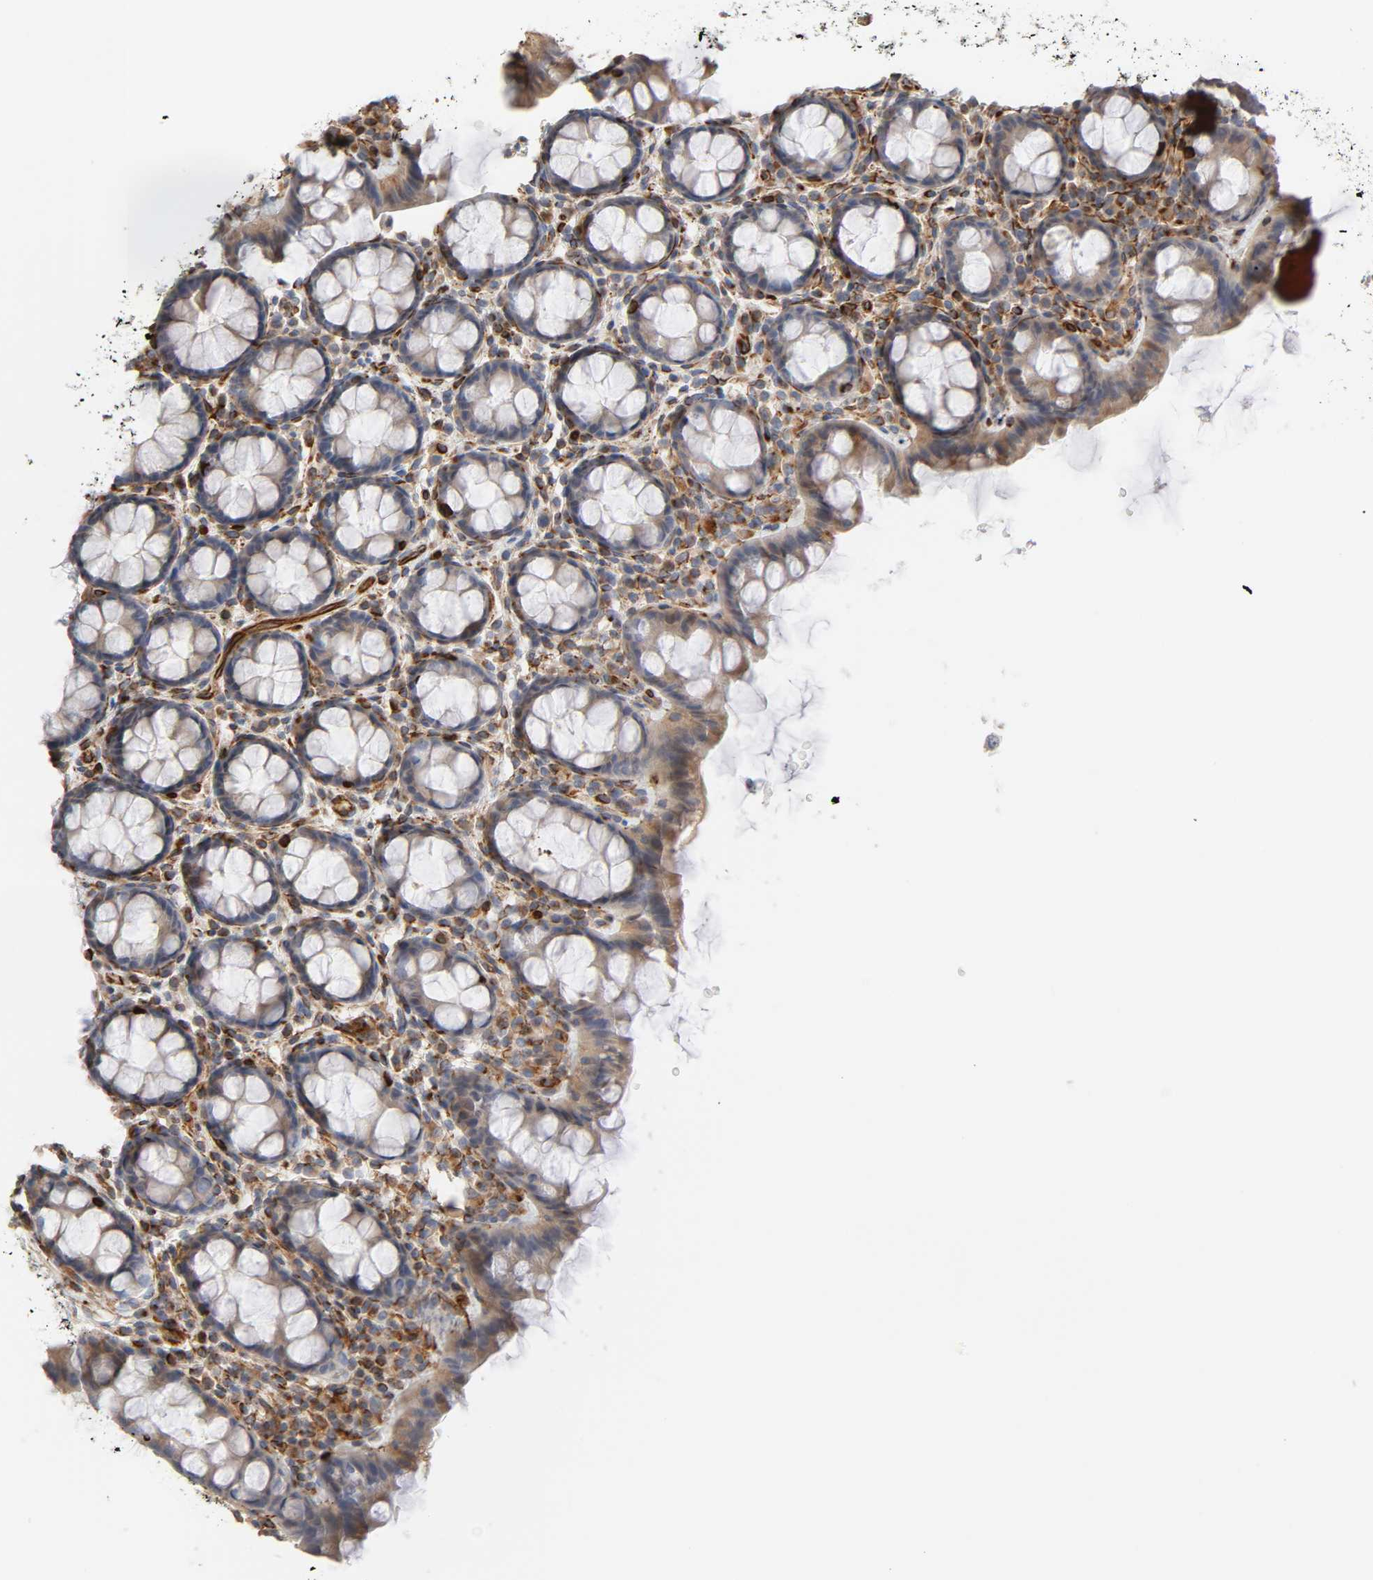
{"staining": {"intensity": "moderate", "quantity": ">75%", "location": "cytoplasmic/membranous"}, "tissue": "rectum", "cell_type": "Glandular cells", "image_type": "normal", "snomed": [{"axis": "morphology", "description": "Normal tissue, NOS"}, {"axis": "topography", "description": "Rectum"}], "caption": "Protein expression analysis of unremarkable rectum reveals moderate cytoplasmic/membranous expression in about >75% of glandular cells.", "gene": "FAM118A", "patient": {"sex": "male", "age": 92}}